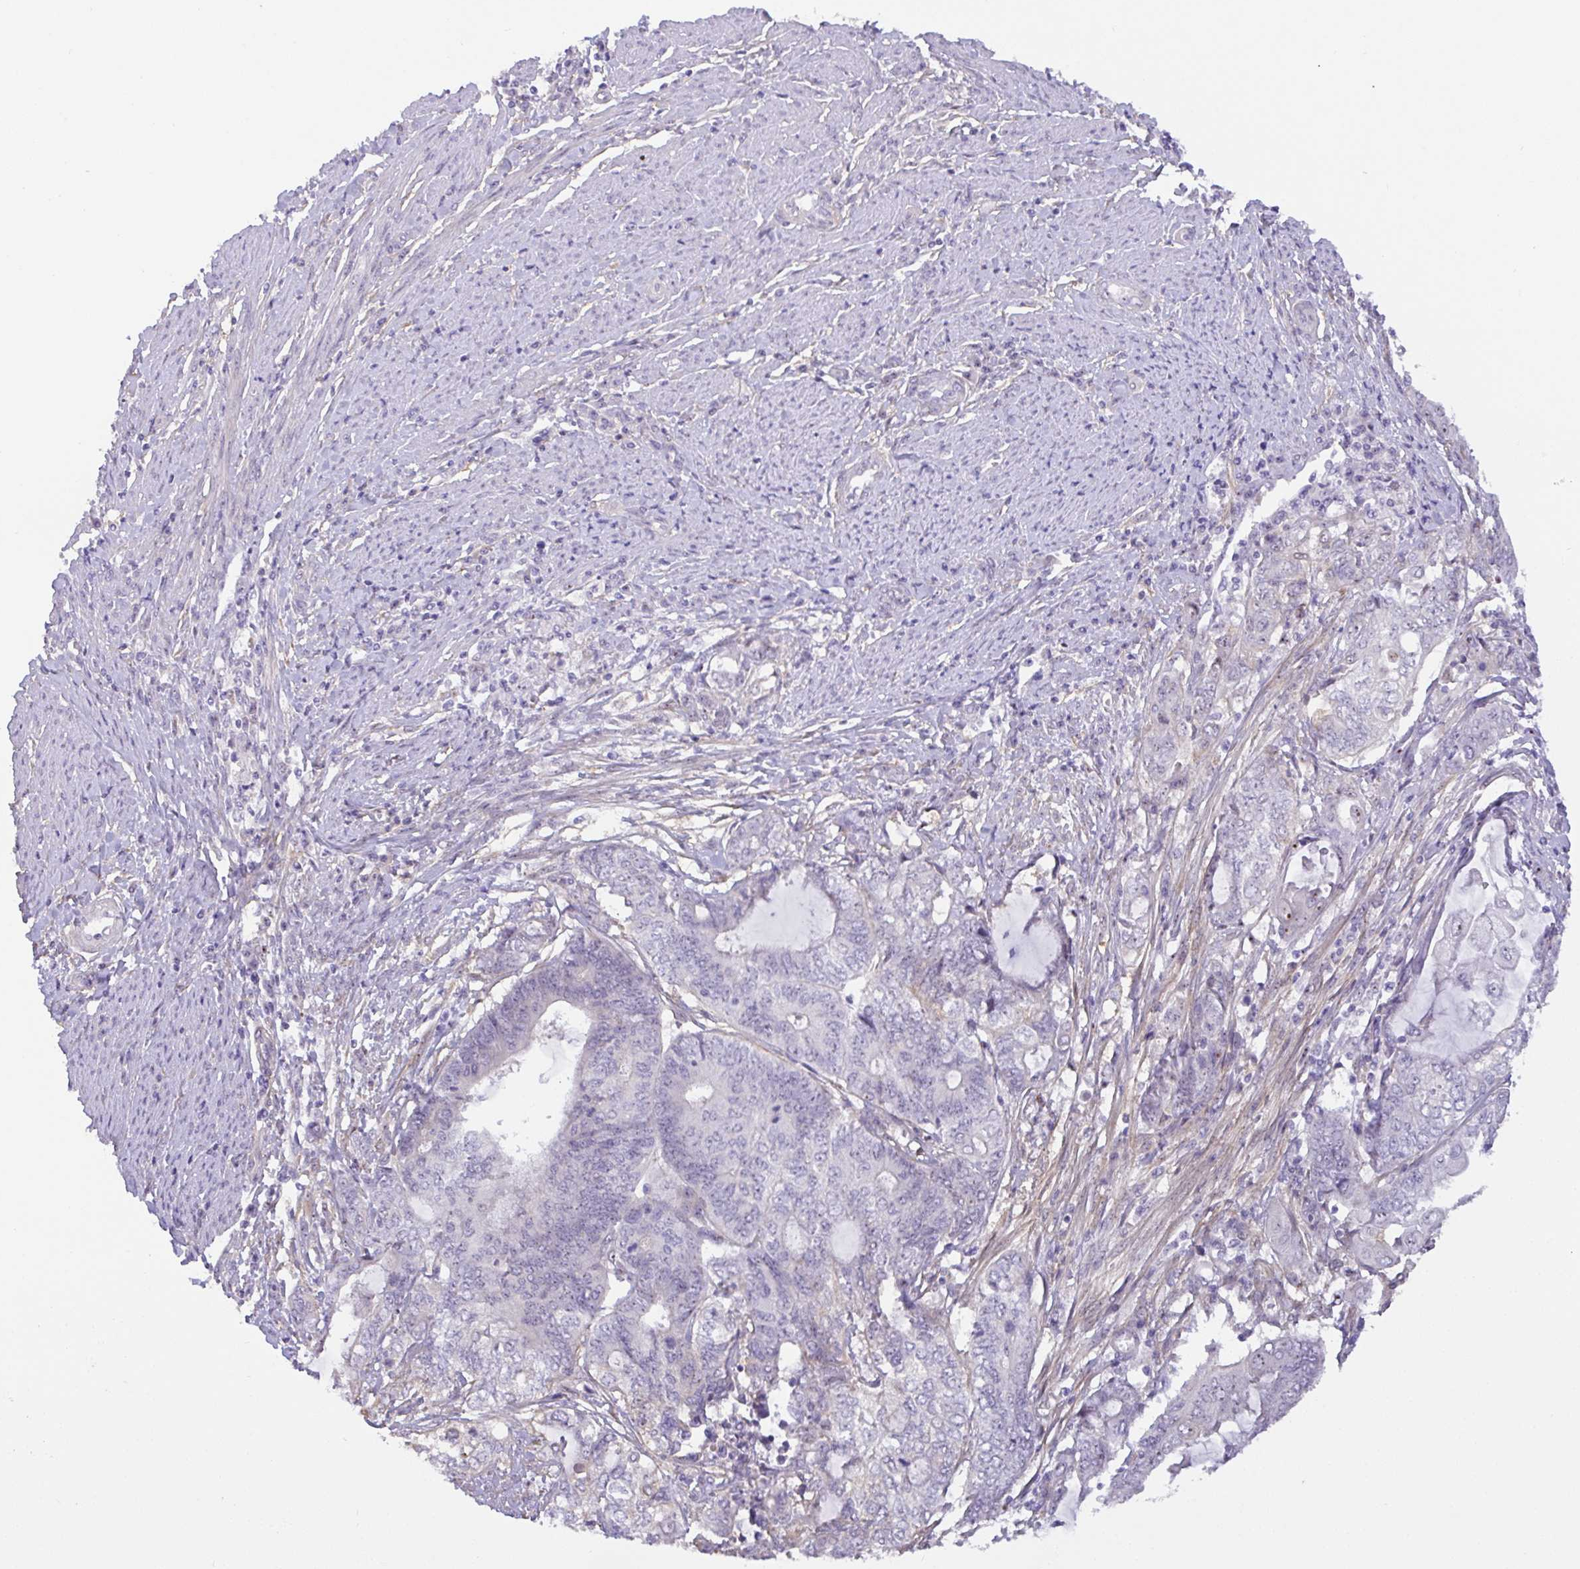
{"staining": {"intensity": "negative", "quantity": "none", "location": "none"}, "tissue": "endometrial cancer", "cell_type": "Tumor cells", "image_type": "cancer", "snomed": [{"axis": "morphology", "description": "Adenocarcinoma, NOS"}, {"axis": "topography", "description": "Uterus"}, {"axis": "topography", "description": "Endometrium"}], "caption": "Immunohistochemical staining of human endometrial adenocarcinoma reveals no significant staining in tumor cells.", "gene": "MXRA8", "patient": {"sex": "female", "age": 70}}